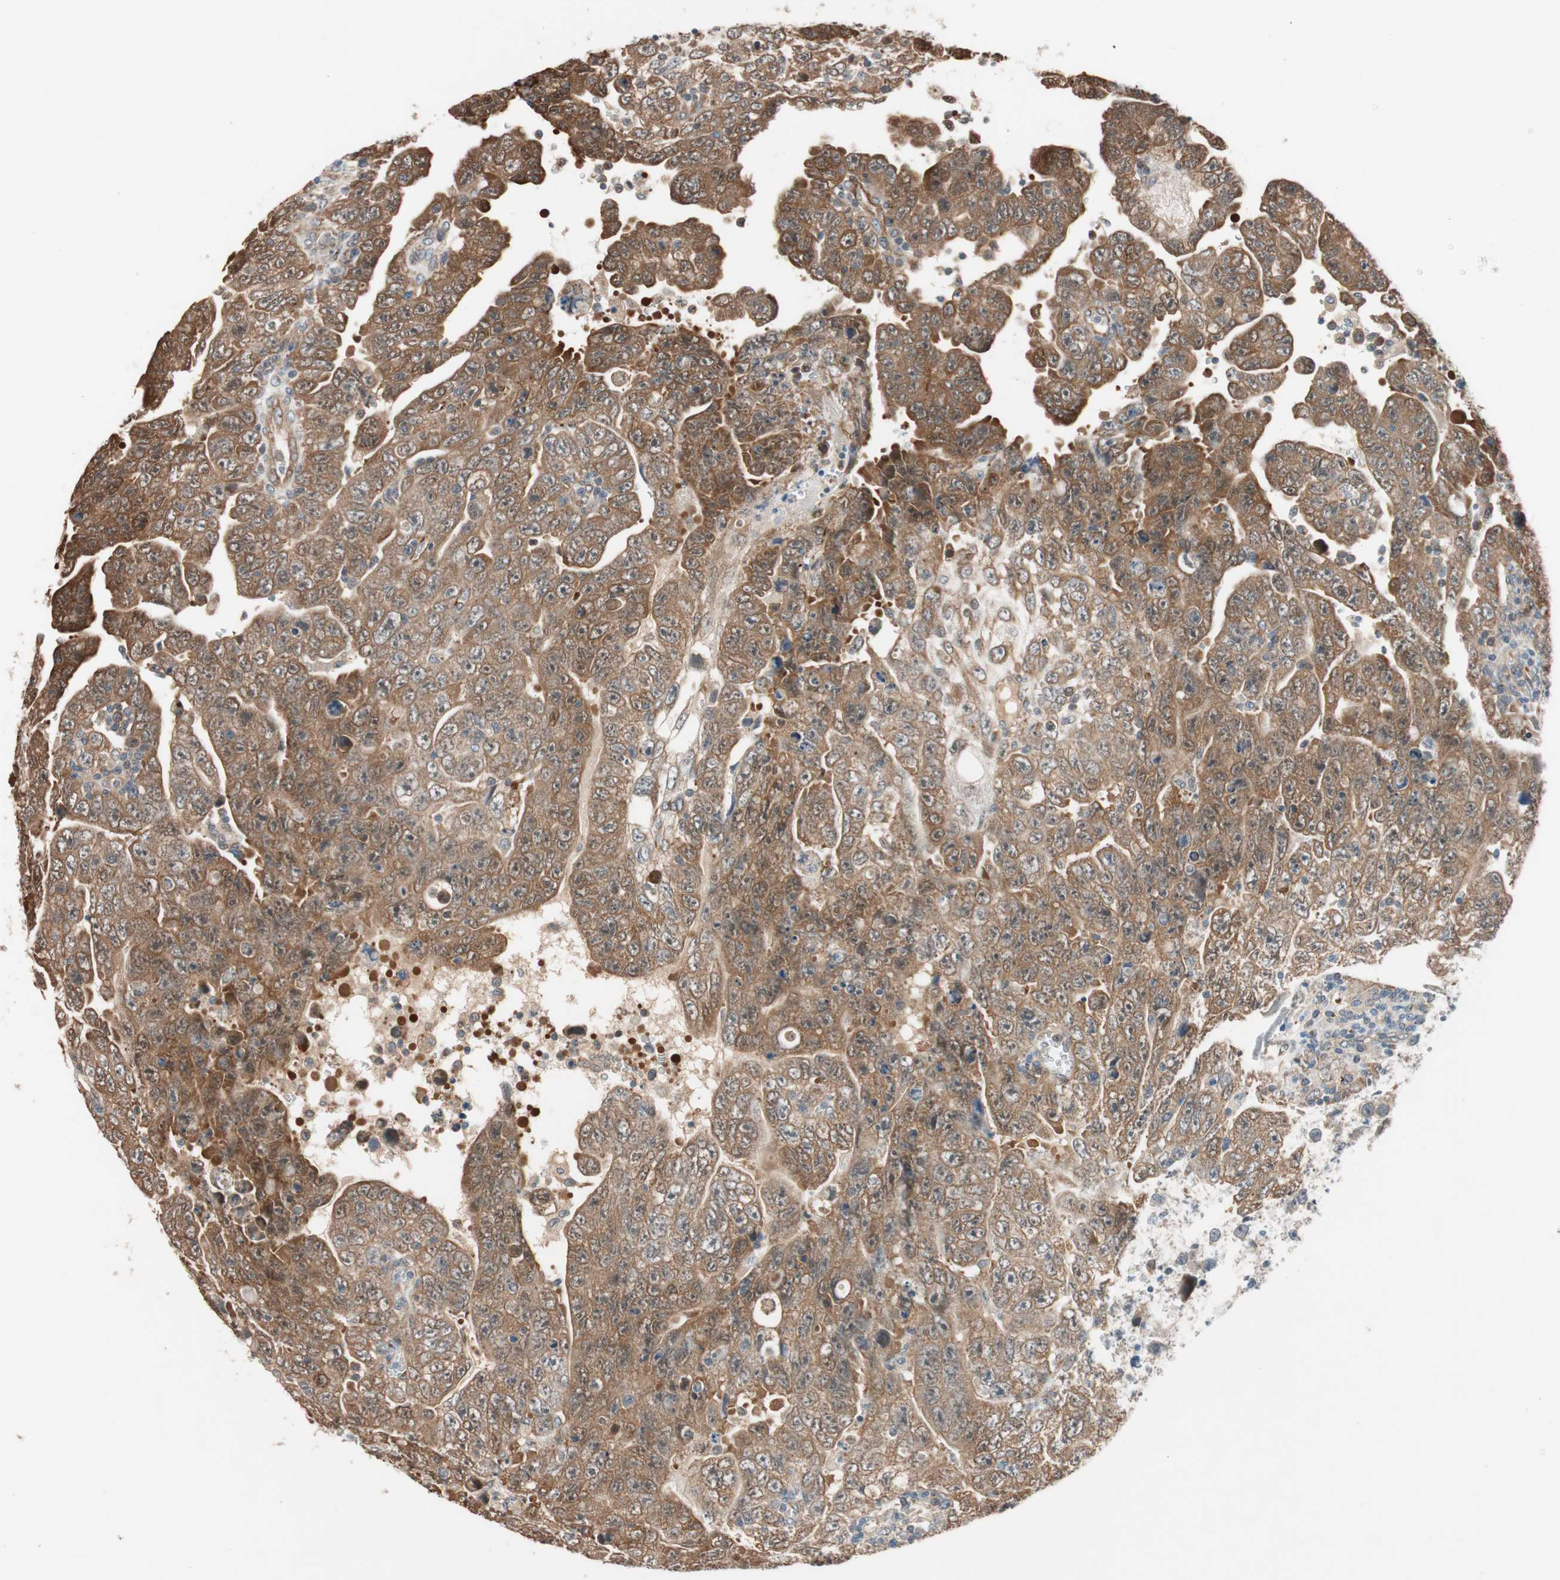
{"staining": {"intensity": "moderate", "quantity": ">75%", "location": "cytoplasmic/membranous"}, "tissue": "testis cancer", "cell_type": "Tumor cells", "image_type": "cancer", "snomed": [{"axis": "morphology", "description": "Carcinoma, Embryonal, NOS"}, {"axis": "topography", "description": "Testis"}], "caption": "High-power microscopy captured an IHC micrograph of embryonal carcinoma (testis), revealing moderate cytoplasmic/membranous positivity in about >75% of tumor cells. Nuclei are stained in blue.", "gene": "PIK3R3", "patient": {"sex": "male", "age": 28}}